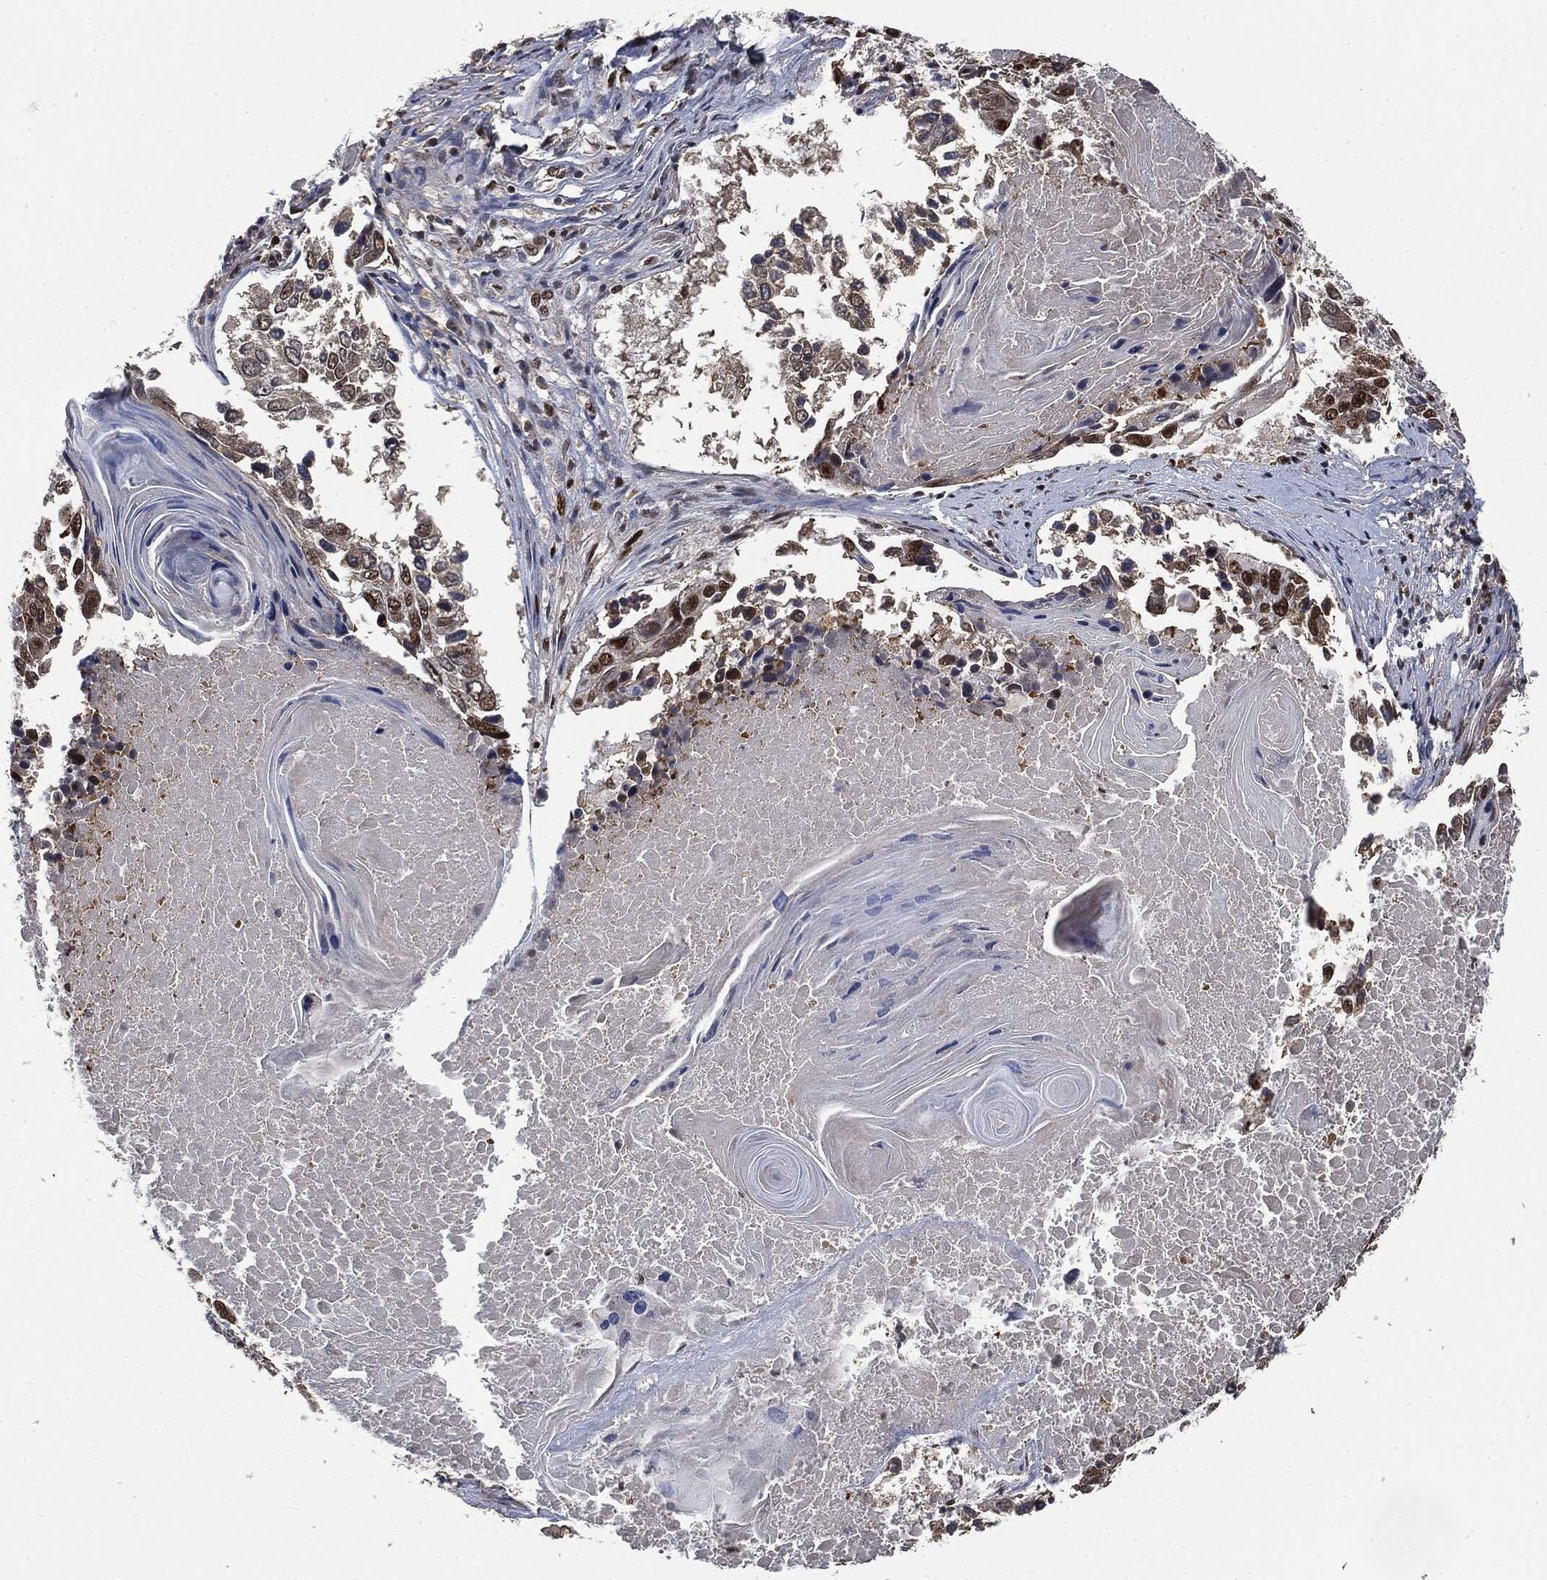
{"staining": {"intensity": "strong", "quantity": ">75%", "location": "nuclear"}, "tissue": "lung cancer", "cell_type": "Tumor cells", "image_type": "cancer", "snomed": [{"axis": "morphology", "description": "Squamous cell carcinoma, NOS"}, {"axis": "topography", "description": "Lung"}], "caption": "IHC micrograph of squamous cell carcinoma (lung) stained for a protein (brown), which demonstrates high levels of strong nuclear positivity in approximately >75% of tumor cells.", "gene": "DPH2", "patient": {"sex": "male", "age": 73}}